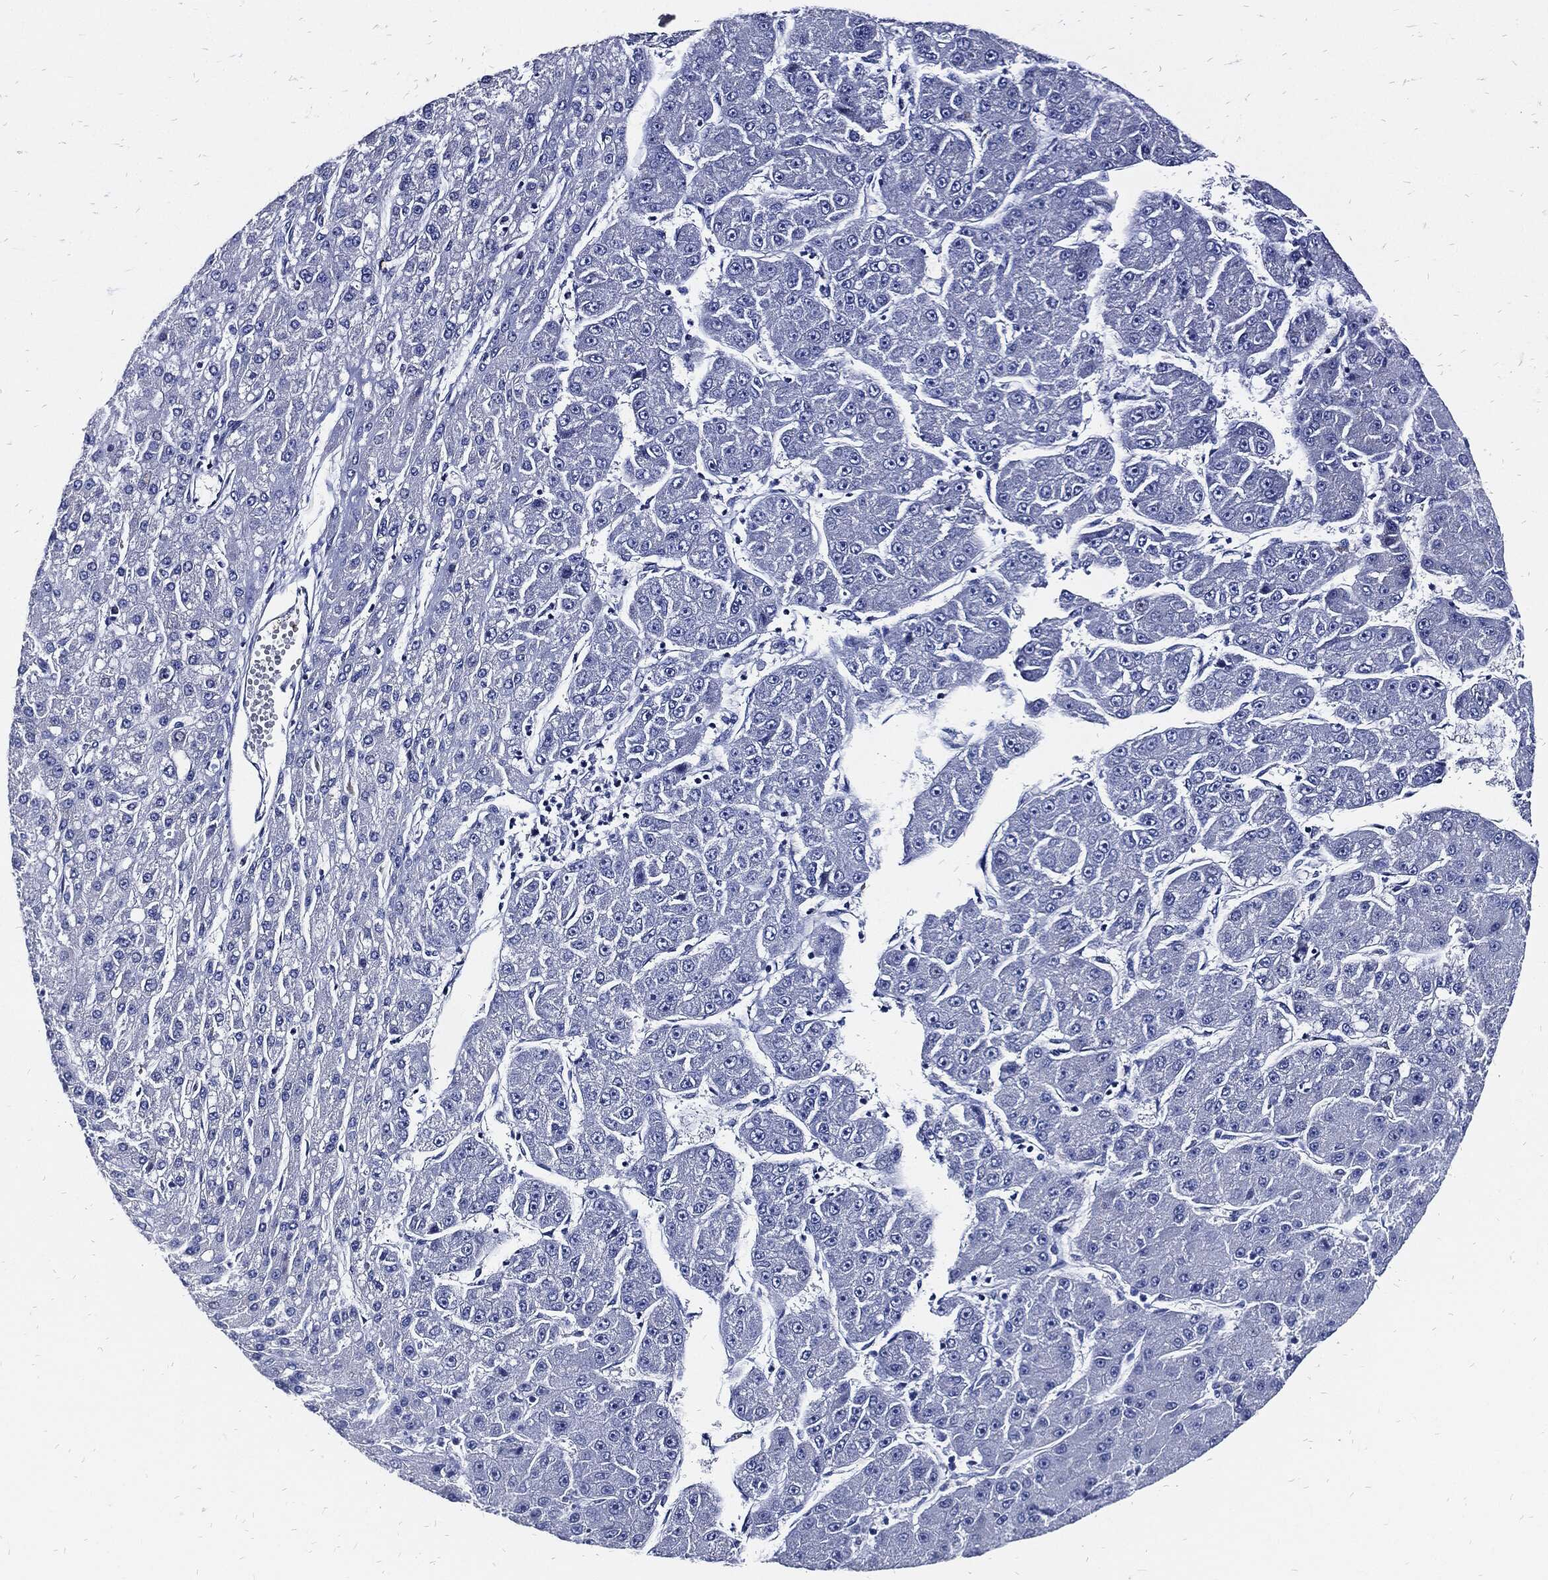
{"staining": {"intensity": "negative", "quantity": "none", "location": "none"}, "tissue": "liver cancer", "cell_type": "Tumor cells", "image_type": "cancer", "snomed": [{"axis": "morphology", "description": "Carcinoma, Hepatocellular, NOS"}, {"axis": "topography", "description": "Liver"}], "caption": "The histopathology image exhibits no staining of tumor cells in liver cancer.", "gene": "FABP4", "patient": {"sex": "male", "age": 67}}